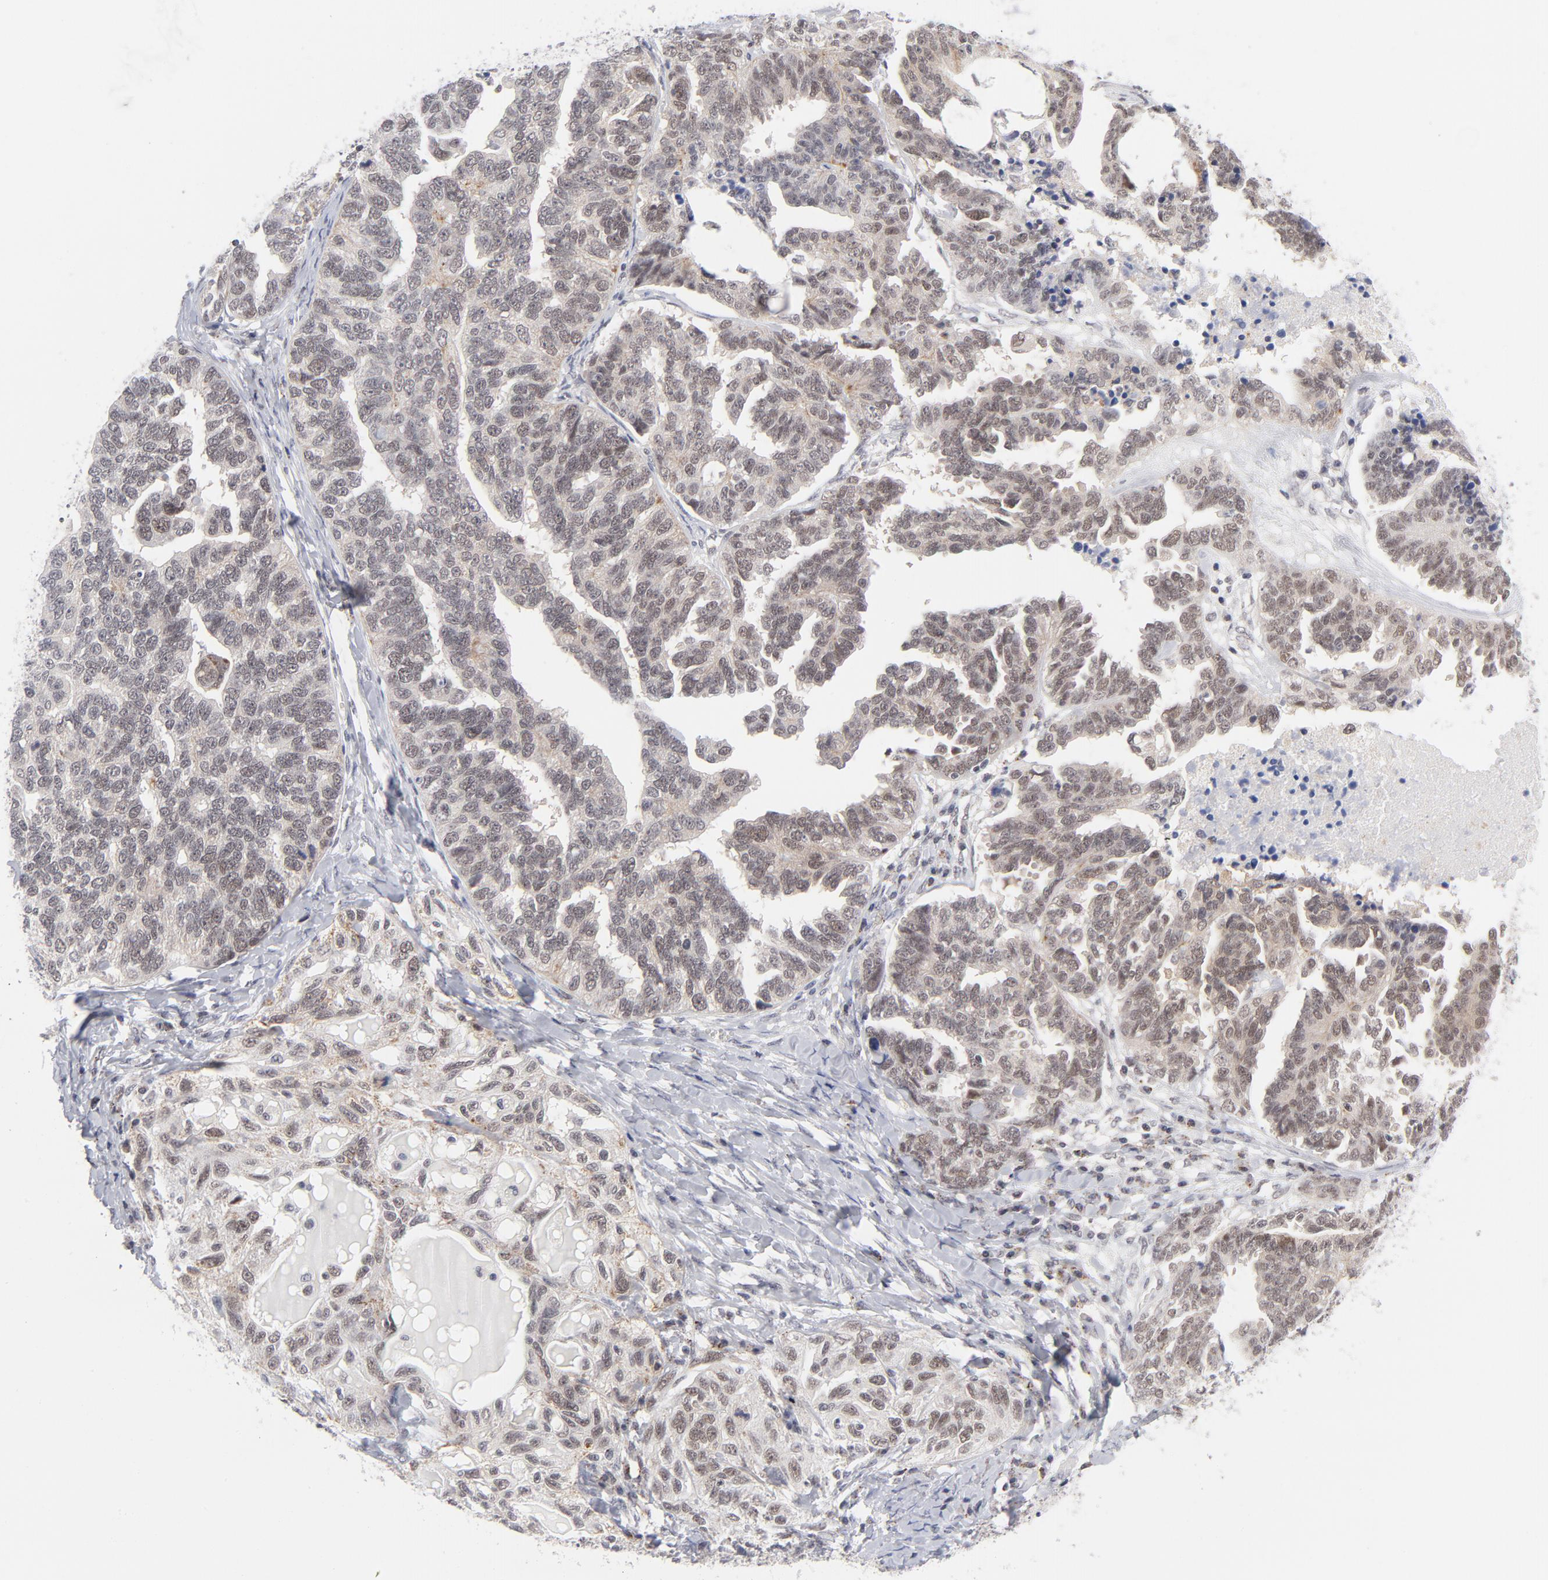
{"staining": {"intensity": "weak", "quantity": ">75%", "location": "nuclear"}, "tissue": "ovarian cancer", "cell_type": "Tumor cells", "image_type": "cancer", "snomed": [{"axis": "morphology", "description": "Cystadenocarcinoma, serous, NOS"}, {"axis": "topography", "description": "Ovary"}], "caption": "Ovarian cancer (serous cystadenocarcinoma) stained with immunohistochemistry displays weak nuclear positivity in about >75% of tumor cells.", "gene": "BAP1", "patient": {"sex": "female", "age": 82}}